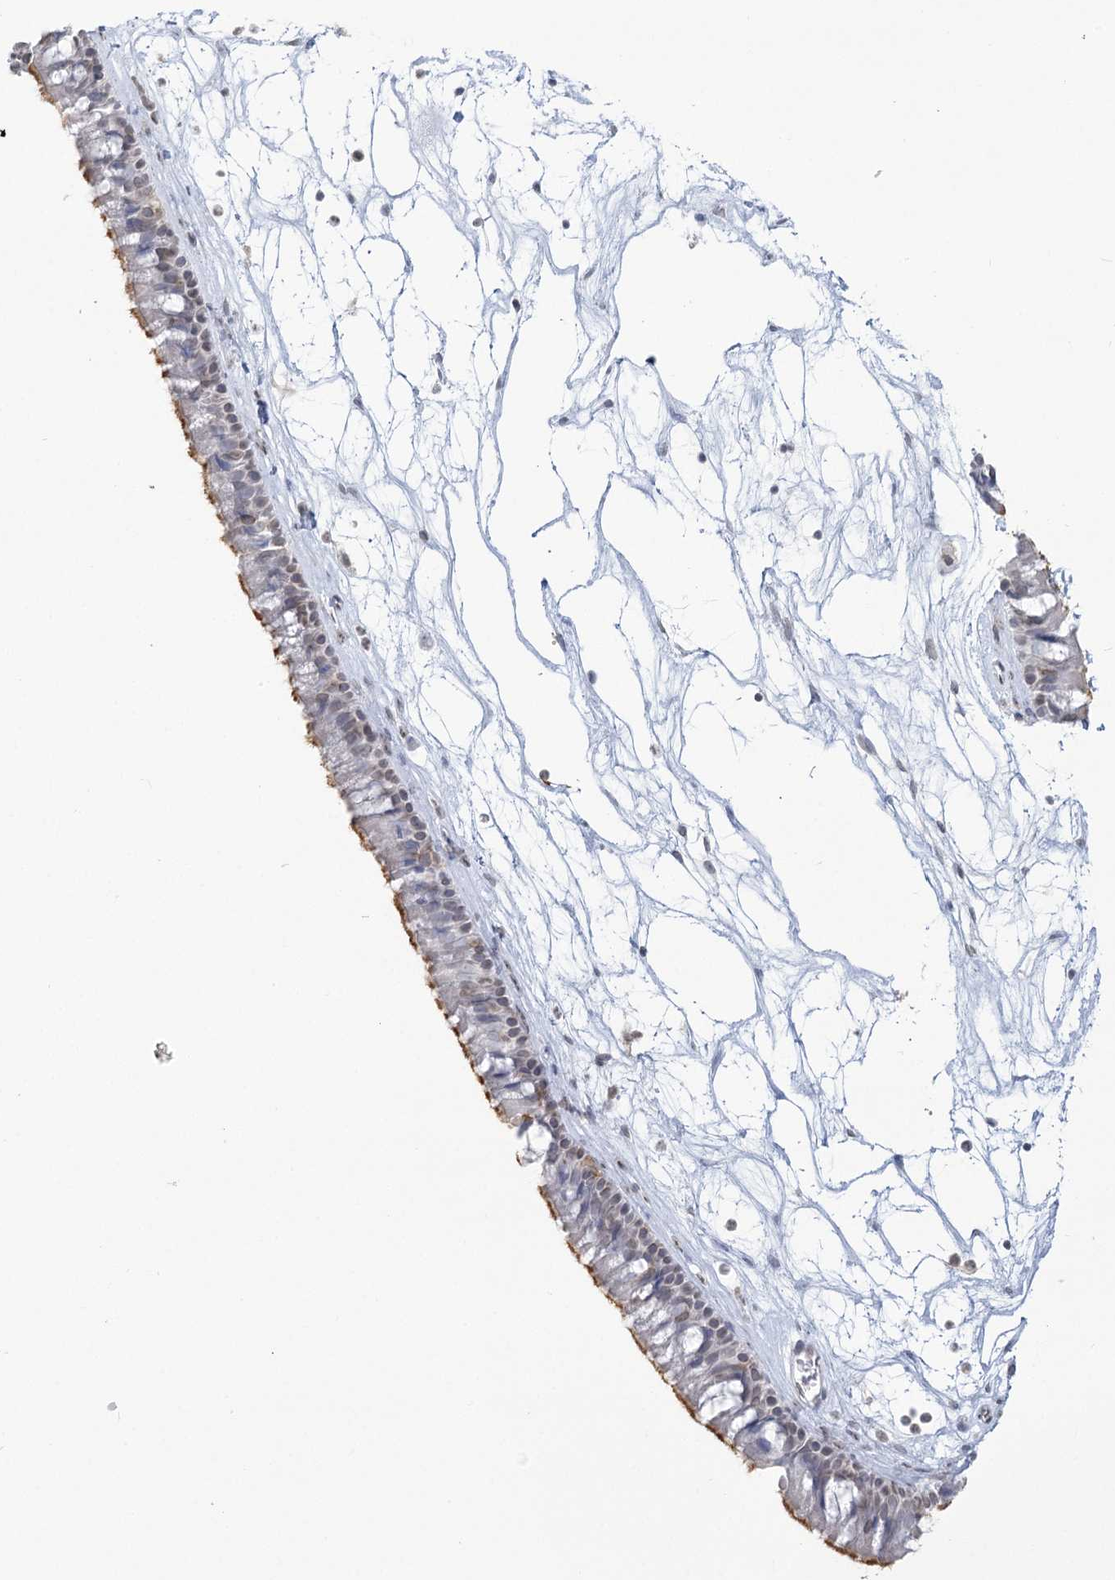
{"staining": {"intensity": "moderate", "quantity": "25%-75%", "location": "cytoplasmic/membranous"}, "tissue": "nasopharynx", "cell_type": "Respiratory epithelial cells", "image_type": "normal", "snomed": [{"axis": "morphology", "description": "Normal tissue, NOS"}, {"axis": "topography", "description": "Nasopharynx"}], "caption": "Immunohistochemical staining of normal human nasopharynx exhibits medium levels of moderate cytoplasmic/membranous expression in about 25%-75% of respiratory epithelial cells.", "gene": "C11orf1", "patient": {"sex": "male", "age": 64}}